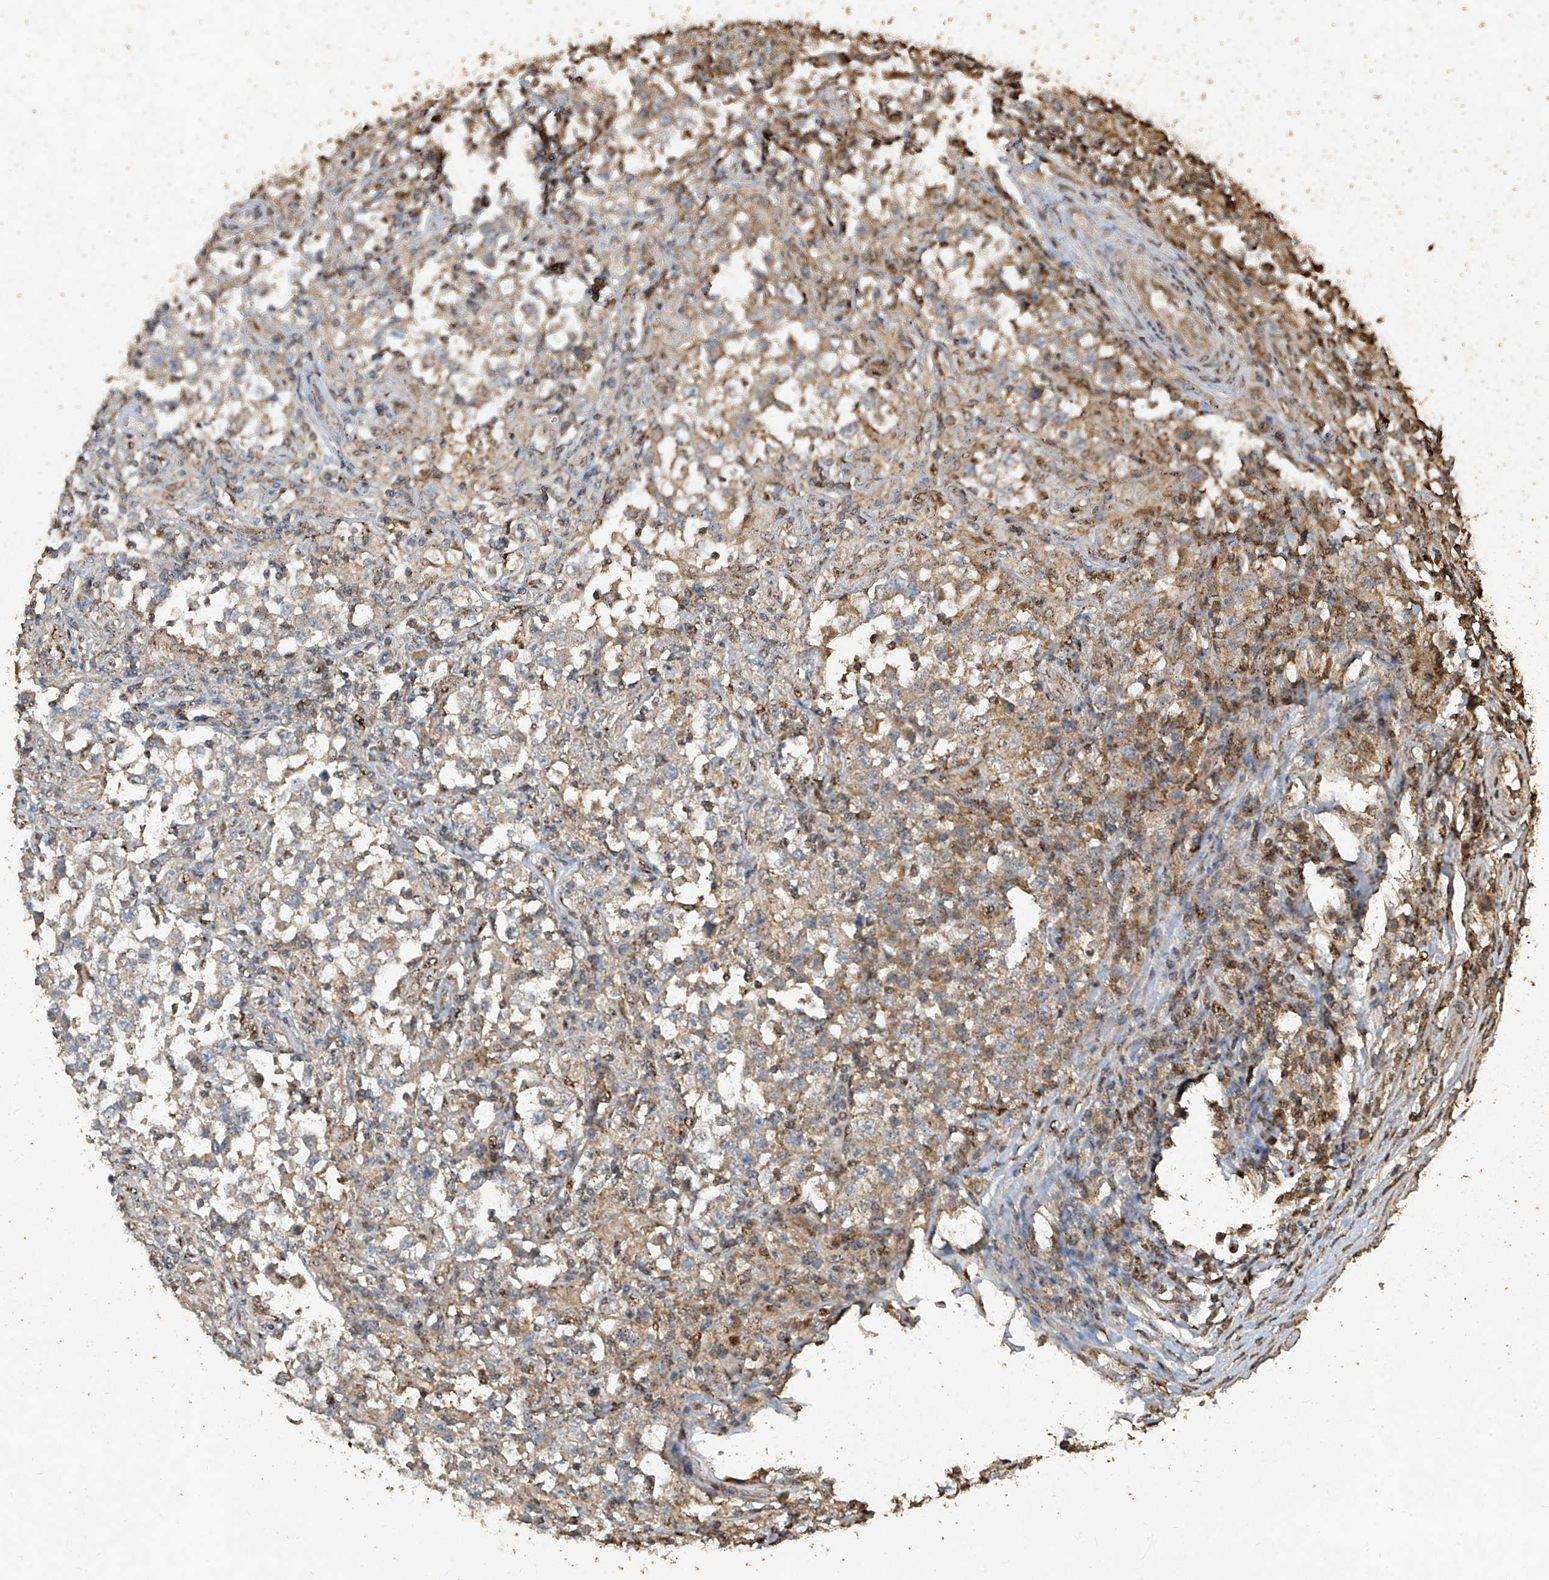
{"staining": {"intensity": "moderate", "quantity": "<25%", "location": "cytoplasmic/membranous,nuclear"}, "tissue": "testis cancer", "cell_type": "Tumor cells", "image_type": "cancer", "snomed": [{"axis": "morphology", "description": "Carcinoma, Embryonal, NOS"}, {"axis": "topography", "description": "Testis"}], "caption": "Immunohistochemical staining of testis cancer (embryonal carcinoma) exhibits low levels of moderate cytoplasmic/membranous and nuclear protein expression in approximately <25% of tumor cells. The protein is stained brown, and the nuclei are stained in blue (DAB (3,3'-diaminobenzidine) IHC with brightfield microscopy, high magnification).", "gene": "ERBB3", "patient": {"sex": "male", "age": 21}}